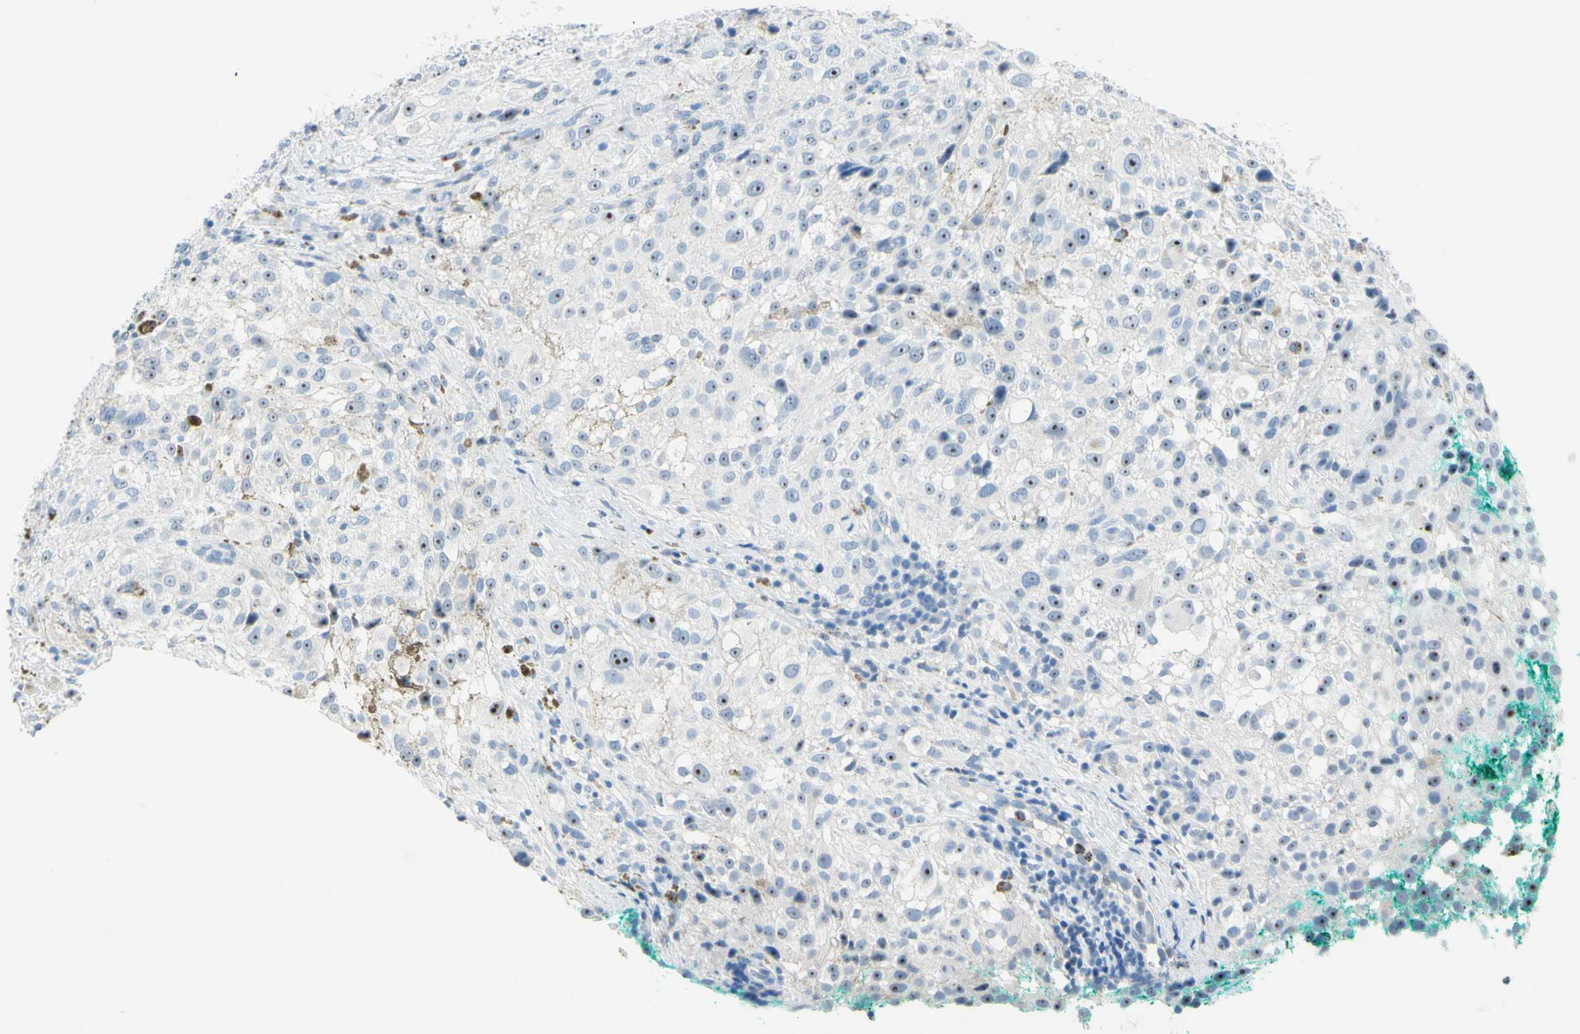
{"staining": {"intensity": "weak", "quantity": "25%-75%", "location": "nuclear"}, "tissue": "melanoma", "cell_type": "Tumor cells", "image_type": "cancer", "snomed": [{"axis": "morphology", "description": "Necrosis, NOS"}, {"axis": "morphology", "description": "Malignant melanoma, NOS"}, {"axis": "topography", "description": "Skin"}], "caption": "Approximately 25%-75% of tumor cells in human melanoma demonstrate weak nuclear protein expression as visualized by brown immunohistochemical staining.", "gene": "CYSLTR1", "patient": {"sex": "female", "age": 87}}